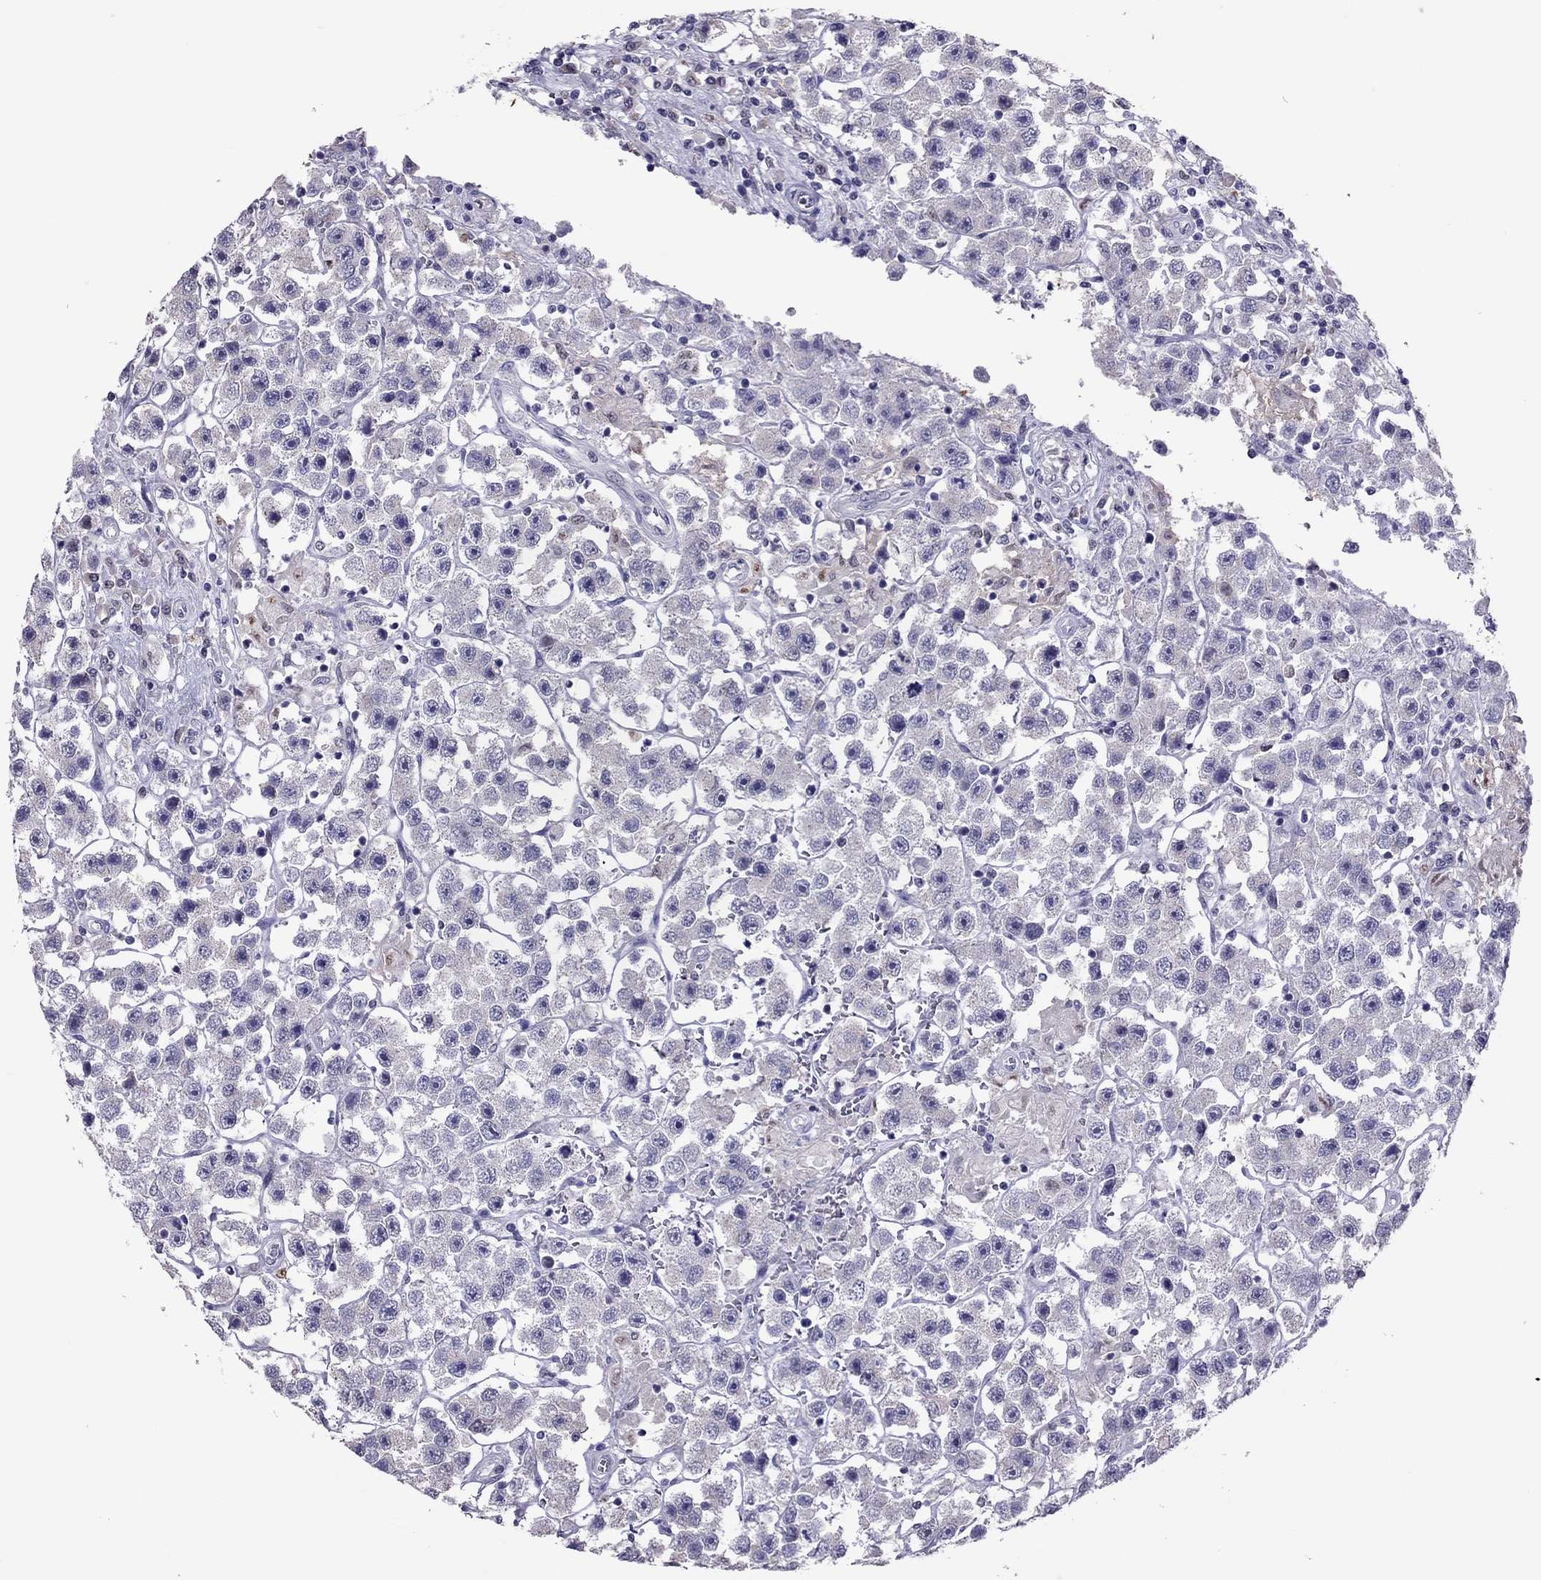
{"staining": {"intensity": "negative", "quantity": "none", "location": "none"}, "tissue": "testis cancer", "cell_type": "Tumor cells", "image_type": "cancer", "snomed": [{"axis": "morphology", "description": "Seminoma, NOS"}, {"axis": "topography", "description": "Testis"}], "caption": "Immunohistochemical staining of seminoma (testis) demonstrates no significant positivity in tumor cells. (Immunohistochemistry (ihc), brightfield microscopy, high magnification).", "gene": "SPINT3", "patient": {"sex": "male", "age": 45}}